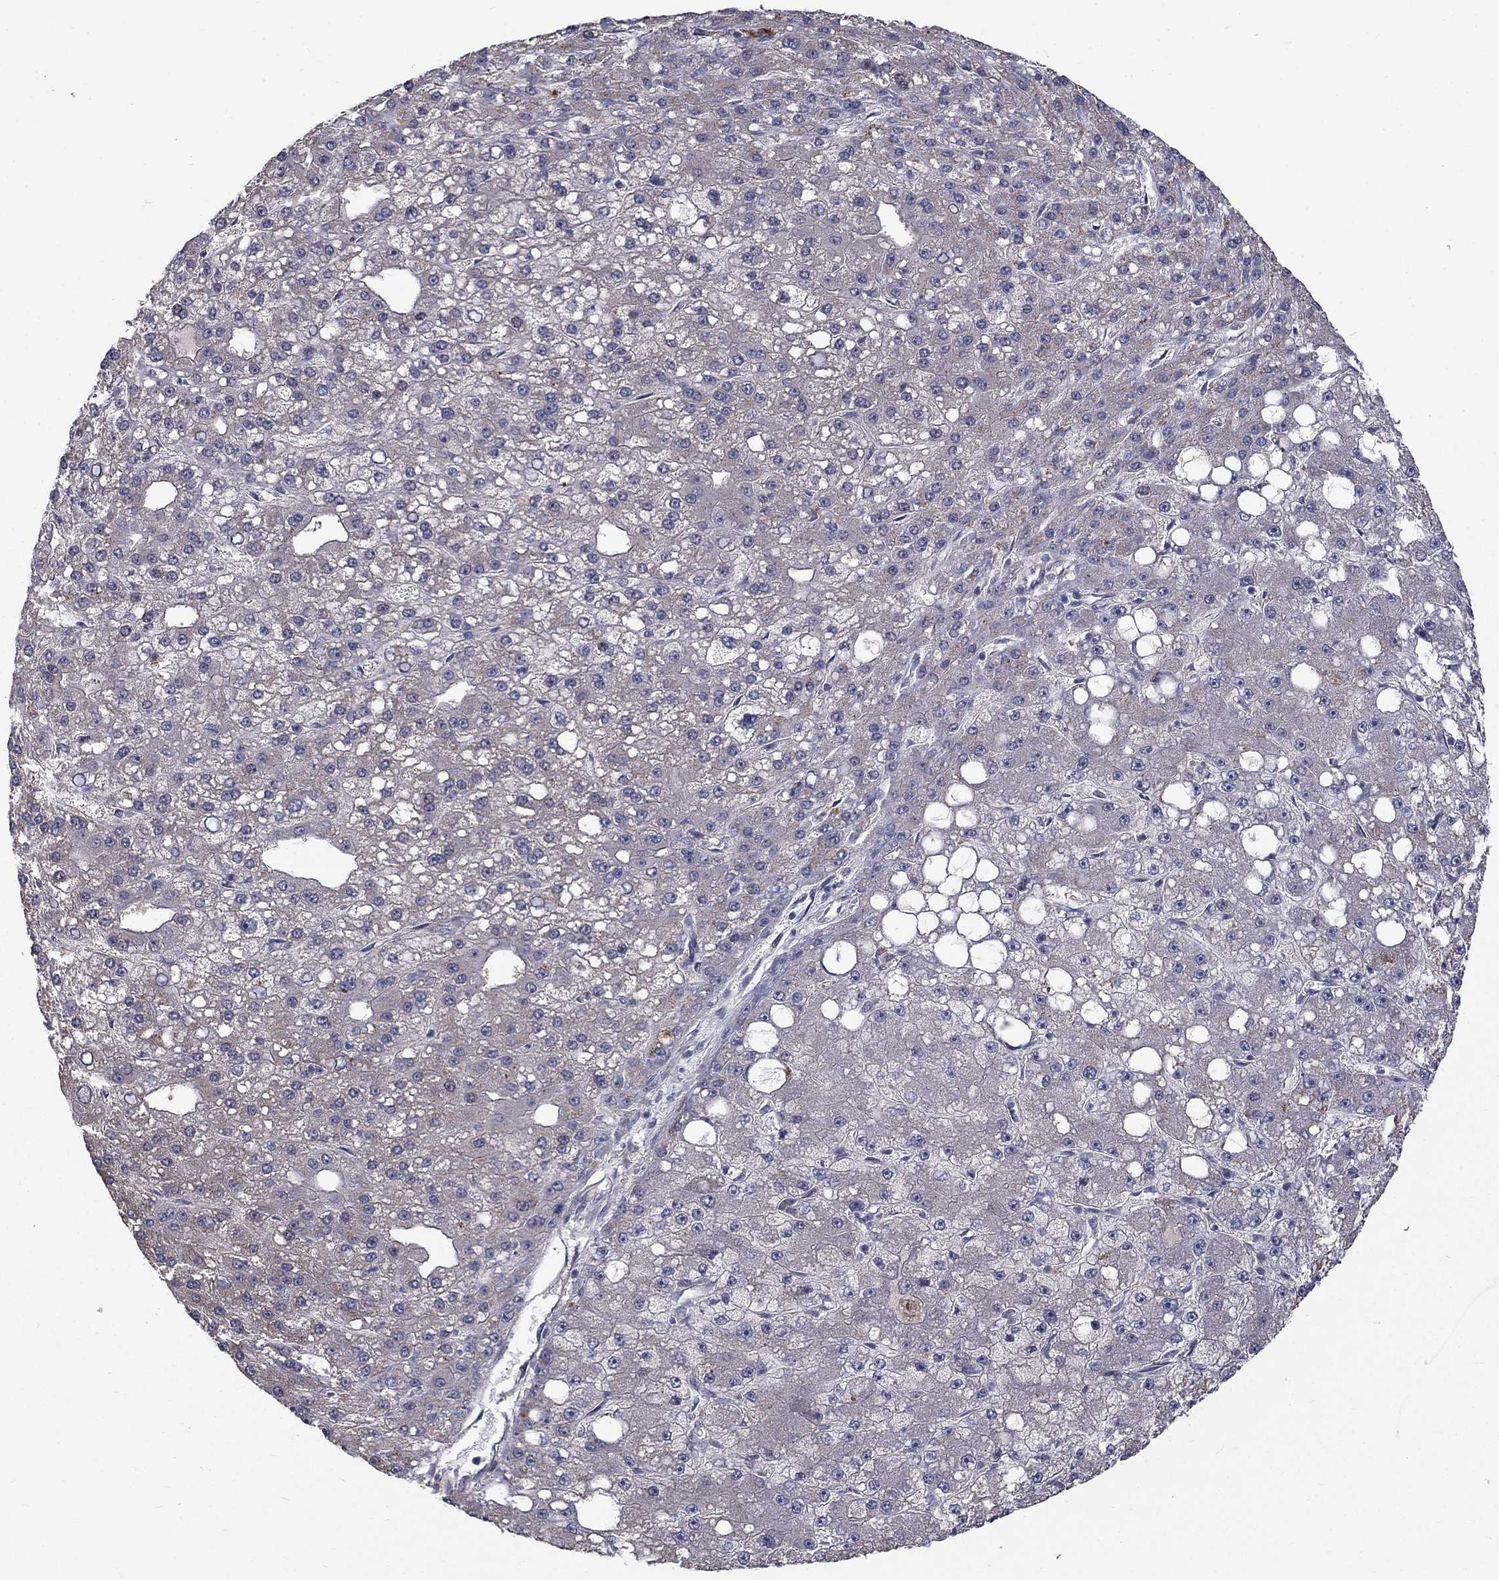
{"staining": {"intensity": "negative", "quantity": "none", "location": "none"}, "tissue": "liver cancer", "cell_type": "Tumor cells", "image_type": "cancer", "snomed": [{"axis": "morphology", "description": "Carcinoma, Hepatocellular, NOS"}, {"axis": "topography", "description": "Liver"}], "caption": "Immunohistochemistry (IHC) image of neoplastic tissue: hepatocellular carcinoma (liver) stained with DAB (3,3'-diaminobenzidine) shows no significant protein staining in tumor cells.", "gene": "FAM3B", "patient": {"sex": "male", "age": 67}}